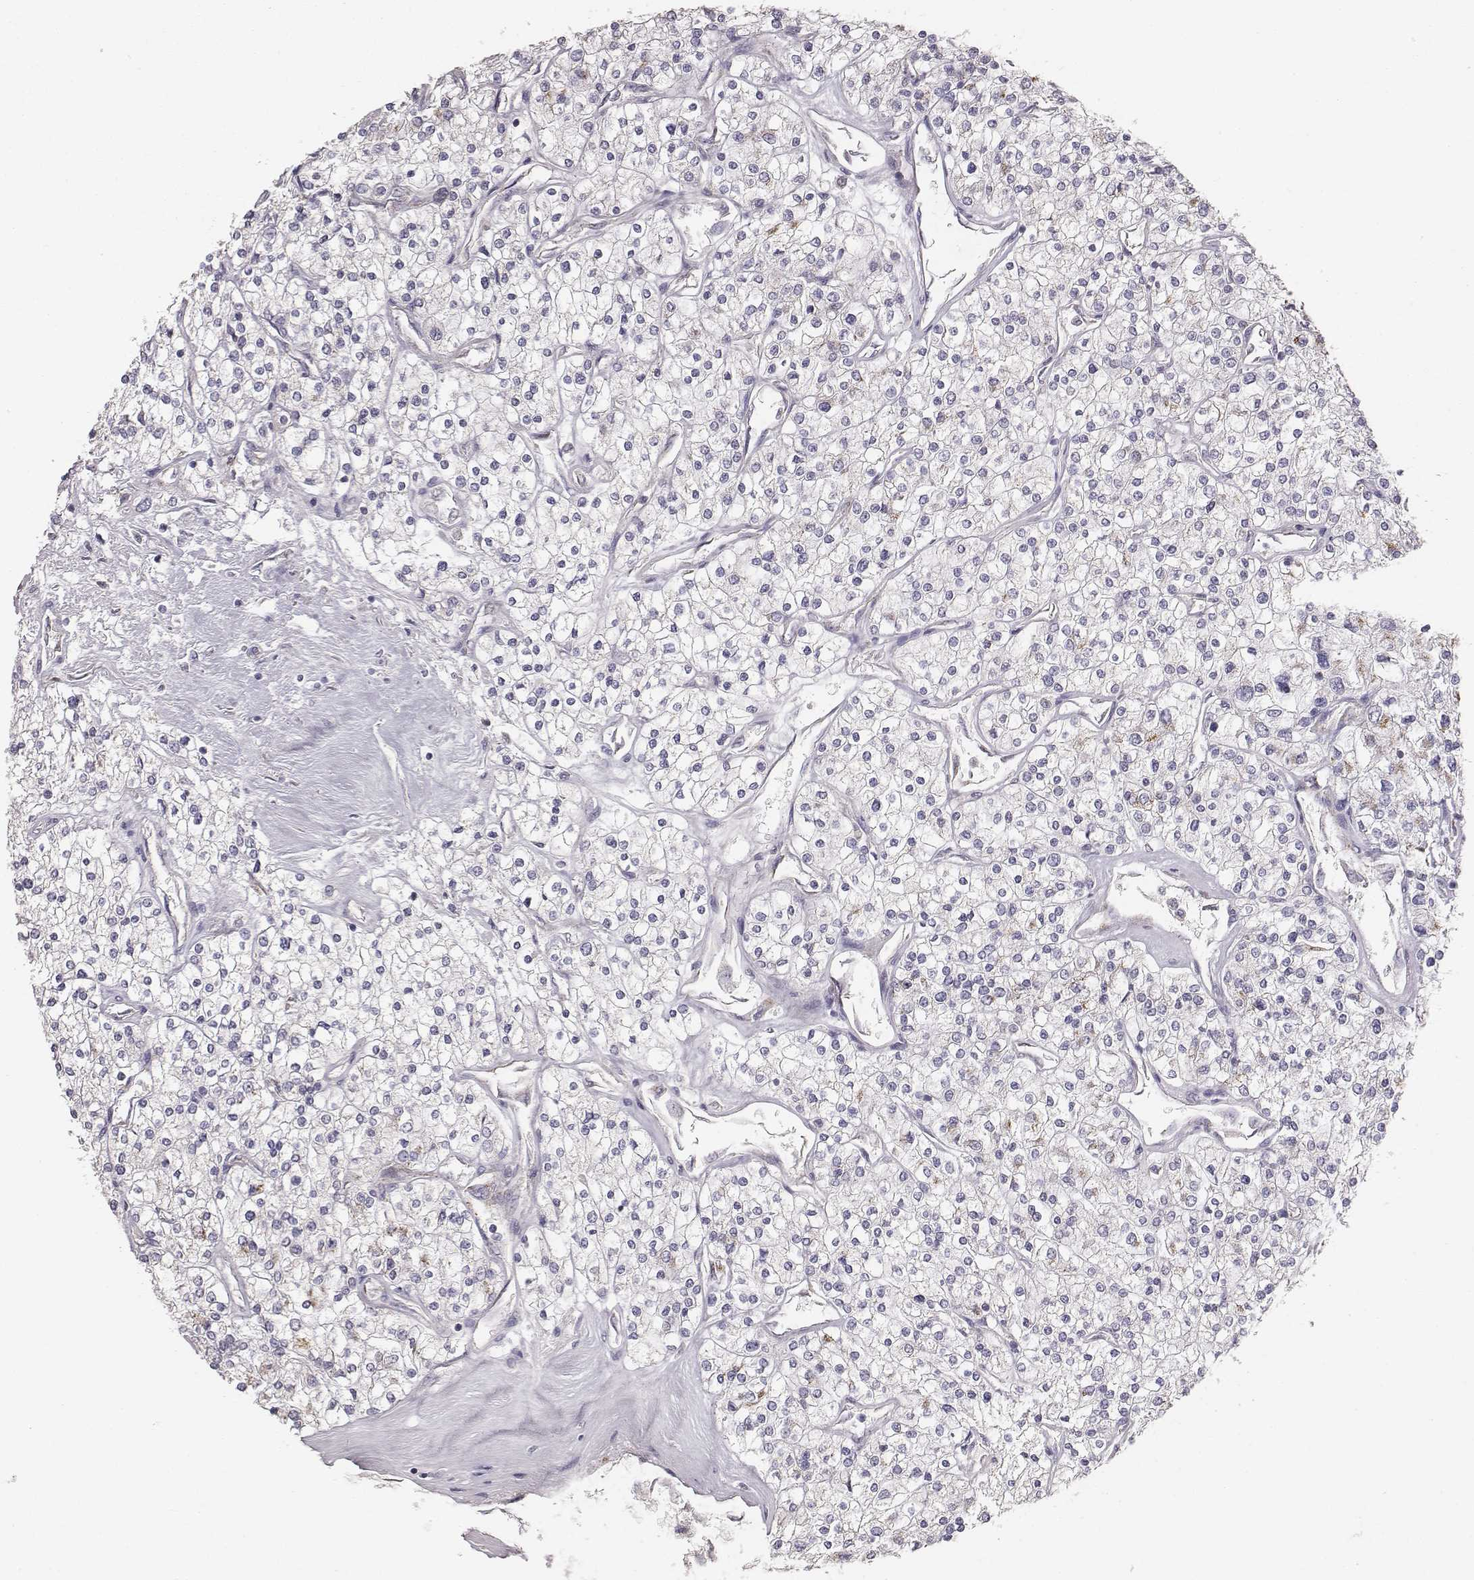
{"staining": {"intensity": "negative", "quantity": "none", "location": "none"}, "tissue": "renal cancer", "cell_type": "Tumor cells", "image_type": "cancer", "snomed": [{"axis": "morphology", "description": "Adenocarcinoma, NOS"}, {"axis": "topography", "description": "Kidney"}], "caption": "DAB (3,3'-diaminobenzidine) immunohistochemical staining of adenocarcinoma (renal) reveals no significant positivity in tumor cells. Nuclei are stained in blue.", "gene": "ABCD3", "patient": {"sex": "male", "age": 80}}